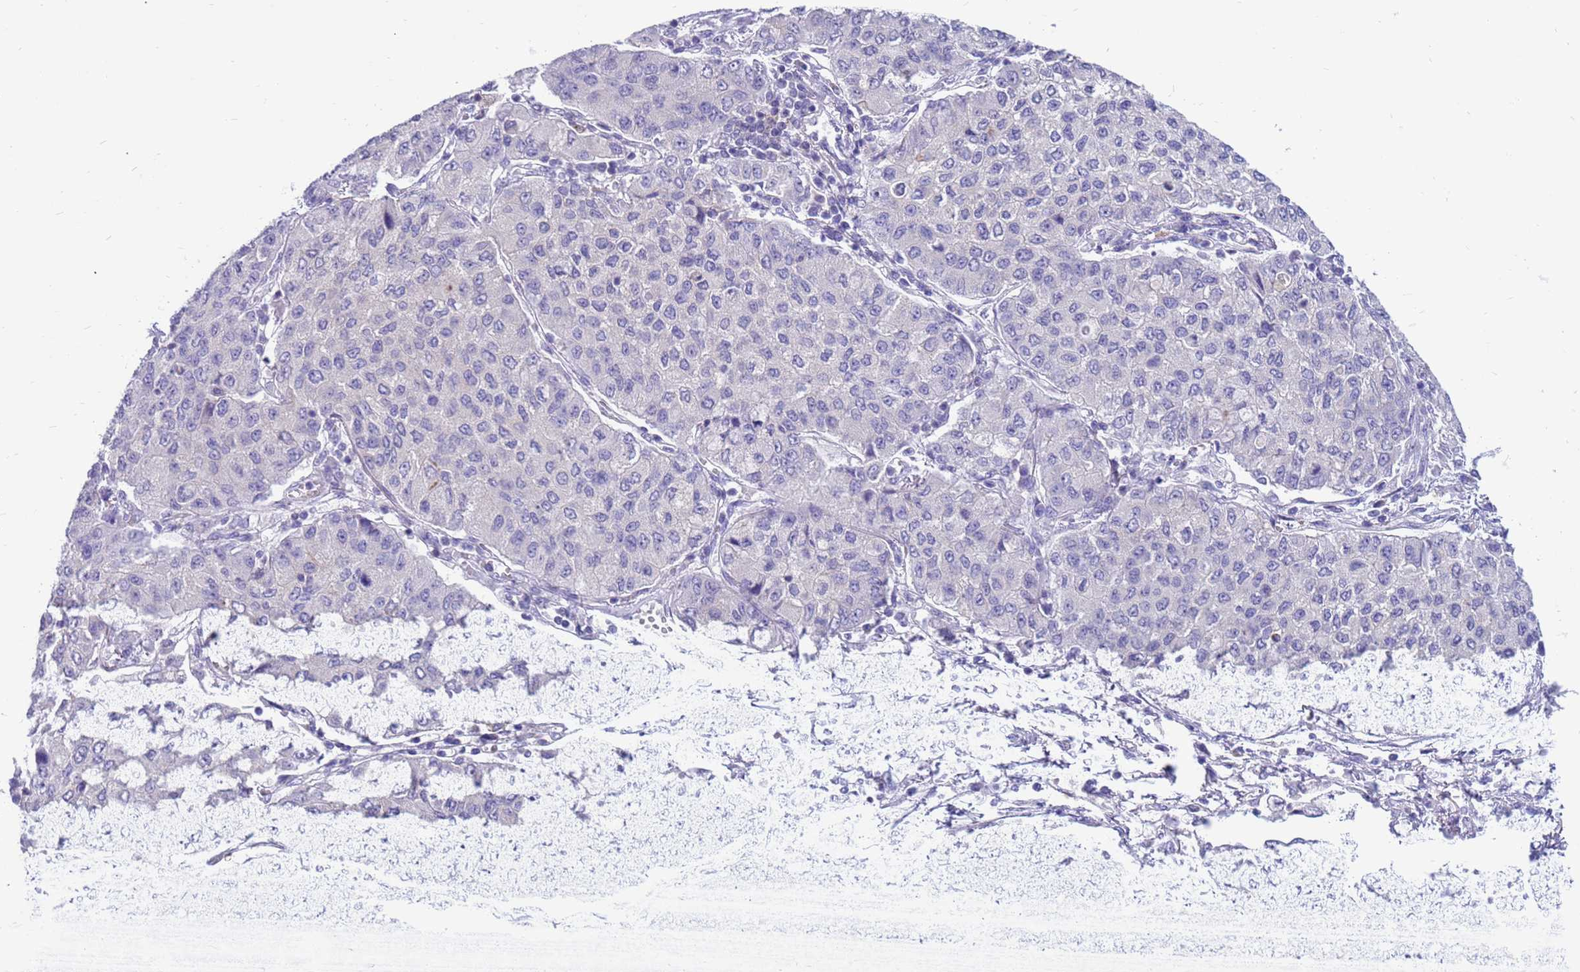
{"staining": {"intensity": "negative", "quantity": "none", "location": "none"}, "tissue": "lung cancer", "cell_type": "Tumor cells", "image_type": "cancer", "snomed": [{"axis": "morphology", "description": "Squamous cell carcinoma, NOS"}, {"axis": "topography", "description": "Lung"}], "caption": "Protein analysis of squamous cell carcinoma (lung) displays no significant positivity in tumor cells.", "gene": "PDE10A", "patient": {"sex": "male", "age": 74}}